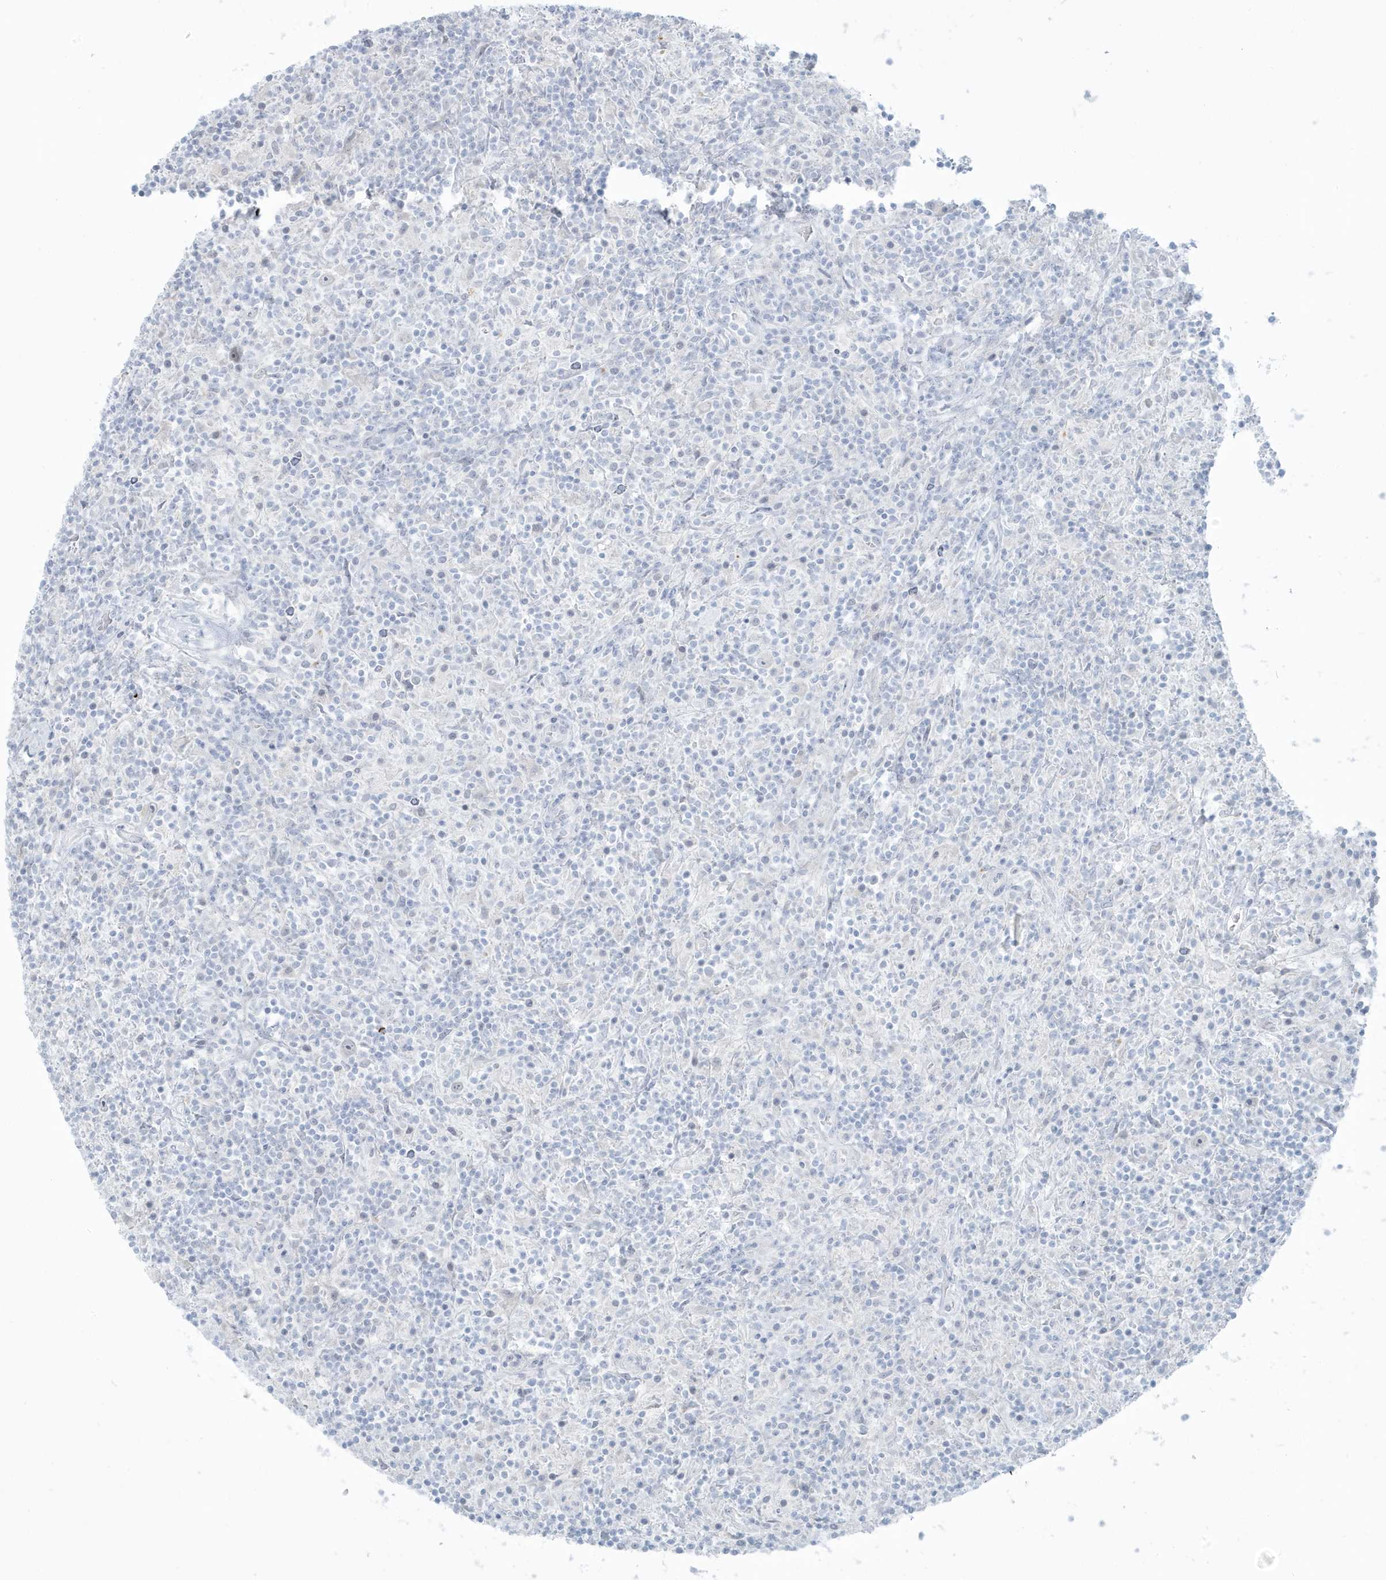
{"staining": {"intensity": "negative", "quantity": "none", "location": "none"}, "tissue": "lymphoma", "cell_type": "Tumor cells", "image_type": "cancer", "snomed": [{"axis": "morphology", "description": "Hodgkin's disease, NOS"}, {"axis": "topography", "description": "Lymph node"}], "caption": "High magnification brightfield microscopy of lymphoma stained with DAB (brown) and counterstained with hematoxylin (blue): tumor cells show no significant expression. (Immunohistochemistry (ihc), brightfield microscopy, high magnification).", "gene": "HERC6", "patient": {"sex": "male", "age": 70}}